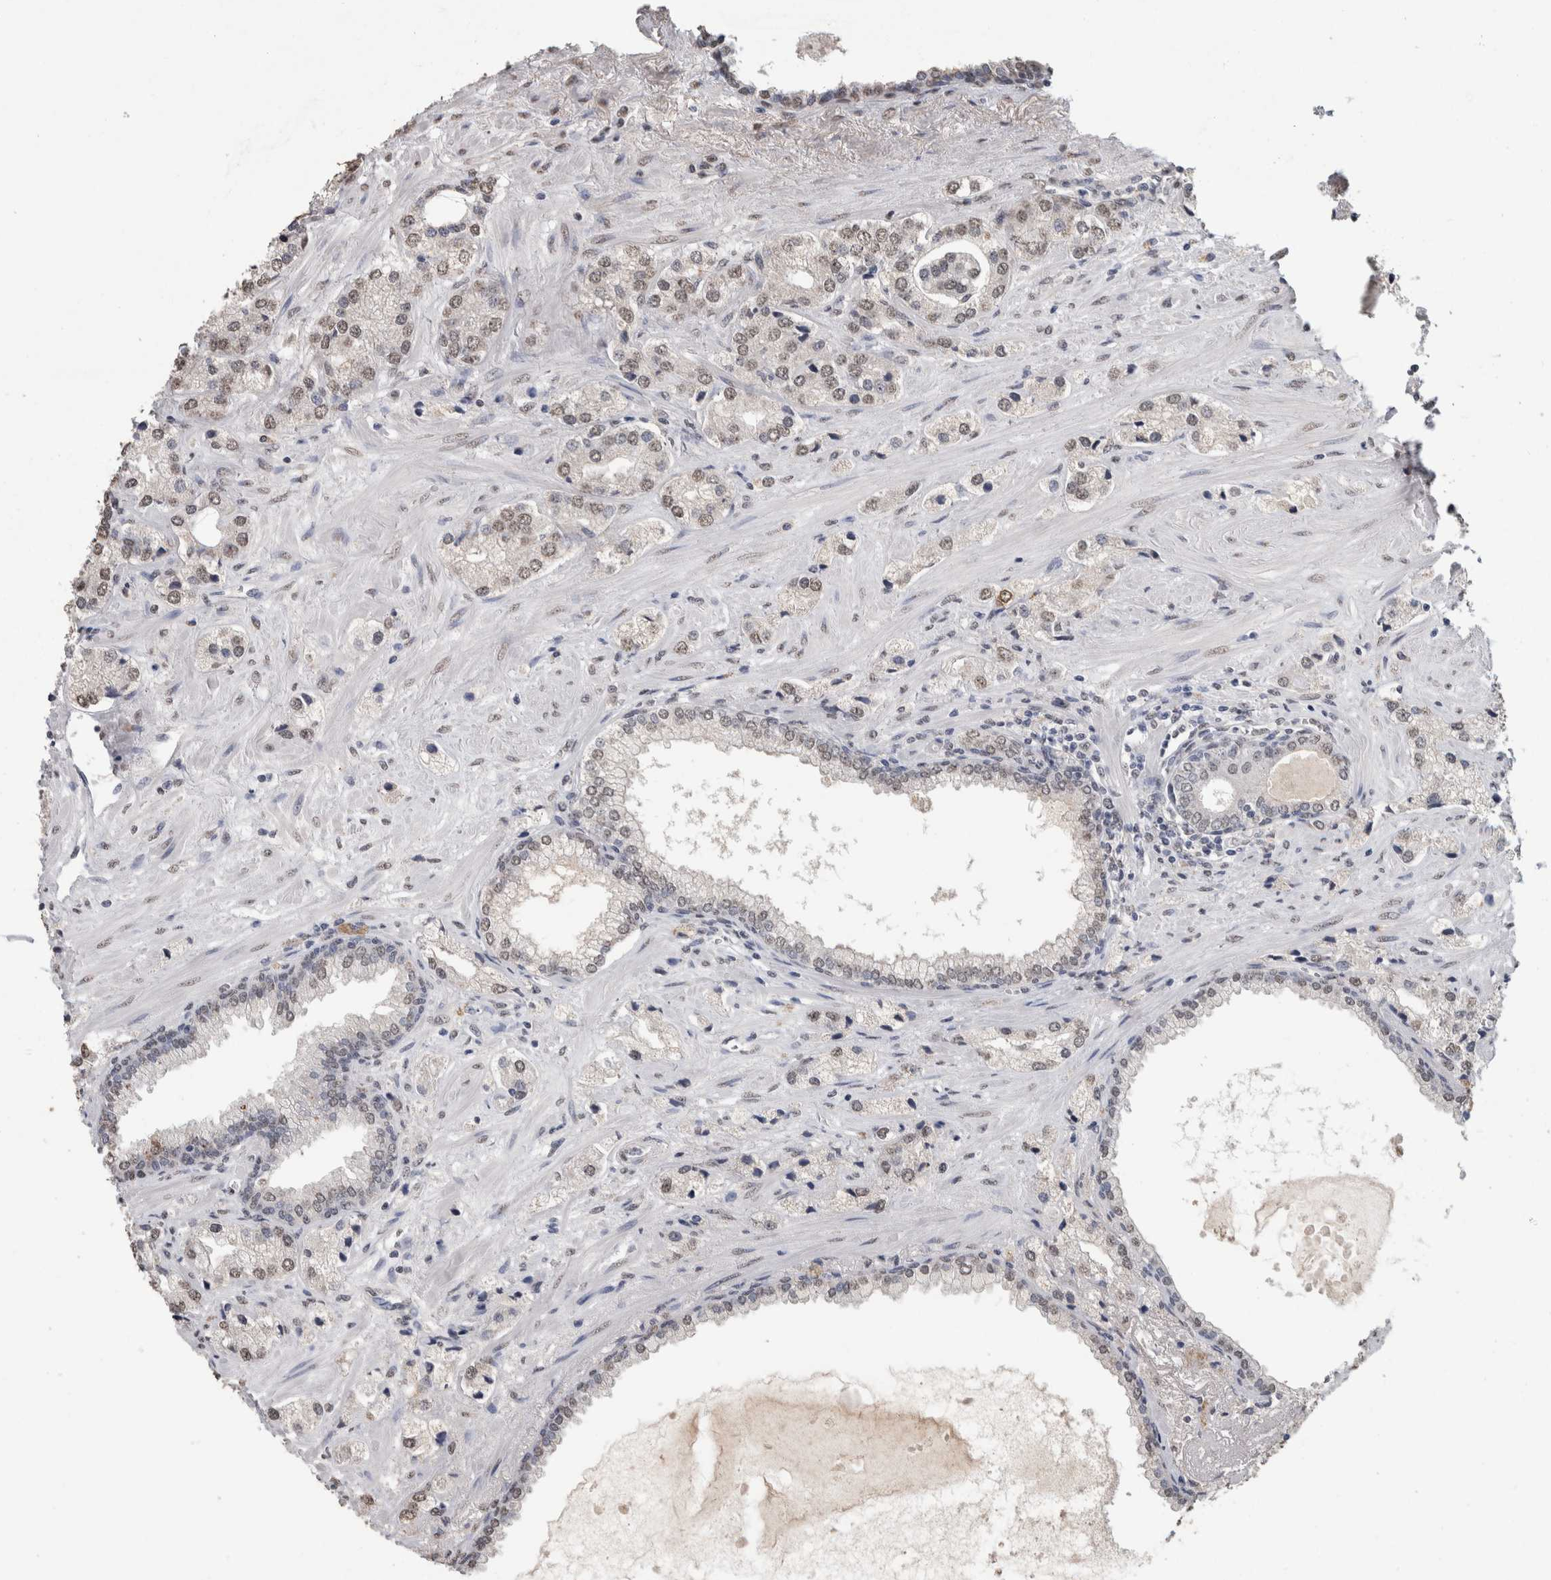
{"staining": {"intensity": "weak", "quantity": ">75%", "location": "nuclear"}, "tissue": "prostate cancer", "cell_type": "Tumor cells", "image_type": "cancer", "snomed": [{"axis": "morphology", "description": "Adenocarcinoma, High grade"}, {"axis": "topography", "description": "Prostate"}], "caption": "Immunohistochemical staining of human prostate cancer exhibits low levels of weak nuclear protein positivity in approximately >75% of tumor cells. The staining was performed using DAB to visualize the protein expression in brown, while the nuclei were stained in blue with hematoxylin (Magnification: 20x).", "gene": "LTBP1", "patient": {"sex": "male", "age": 66}}